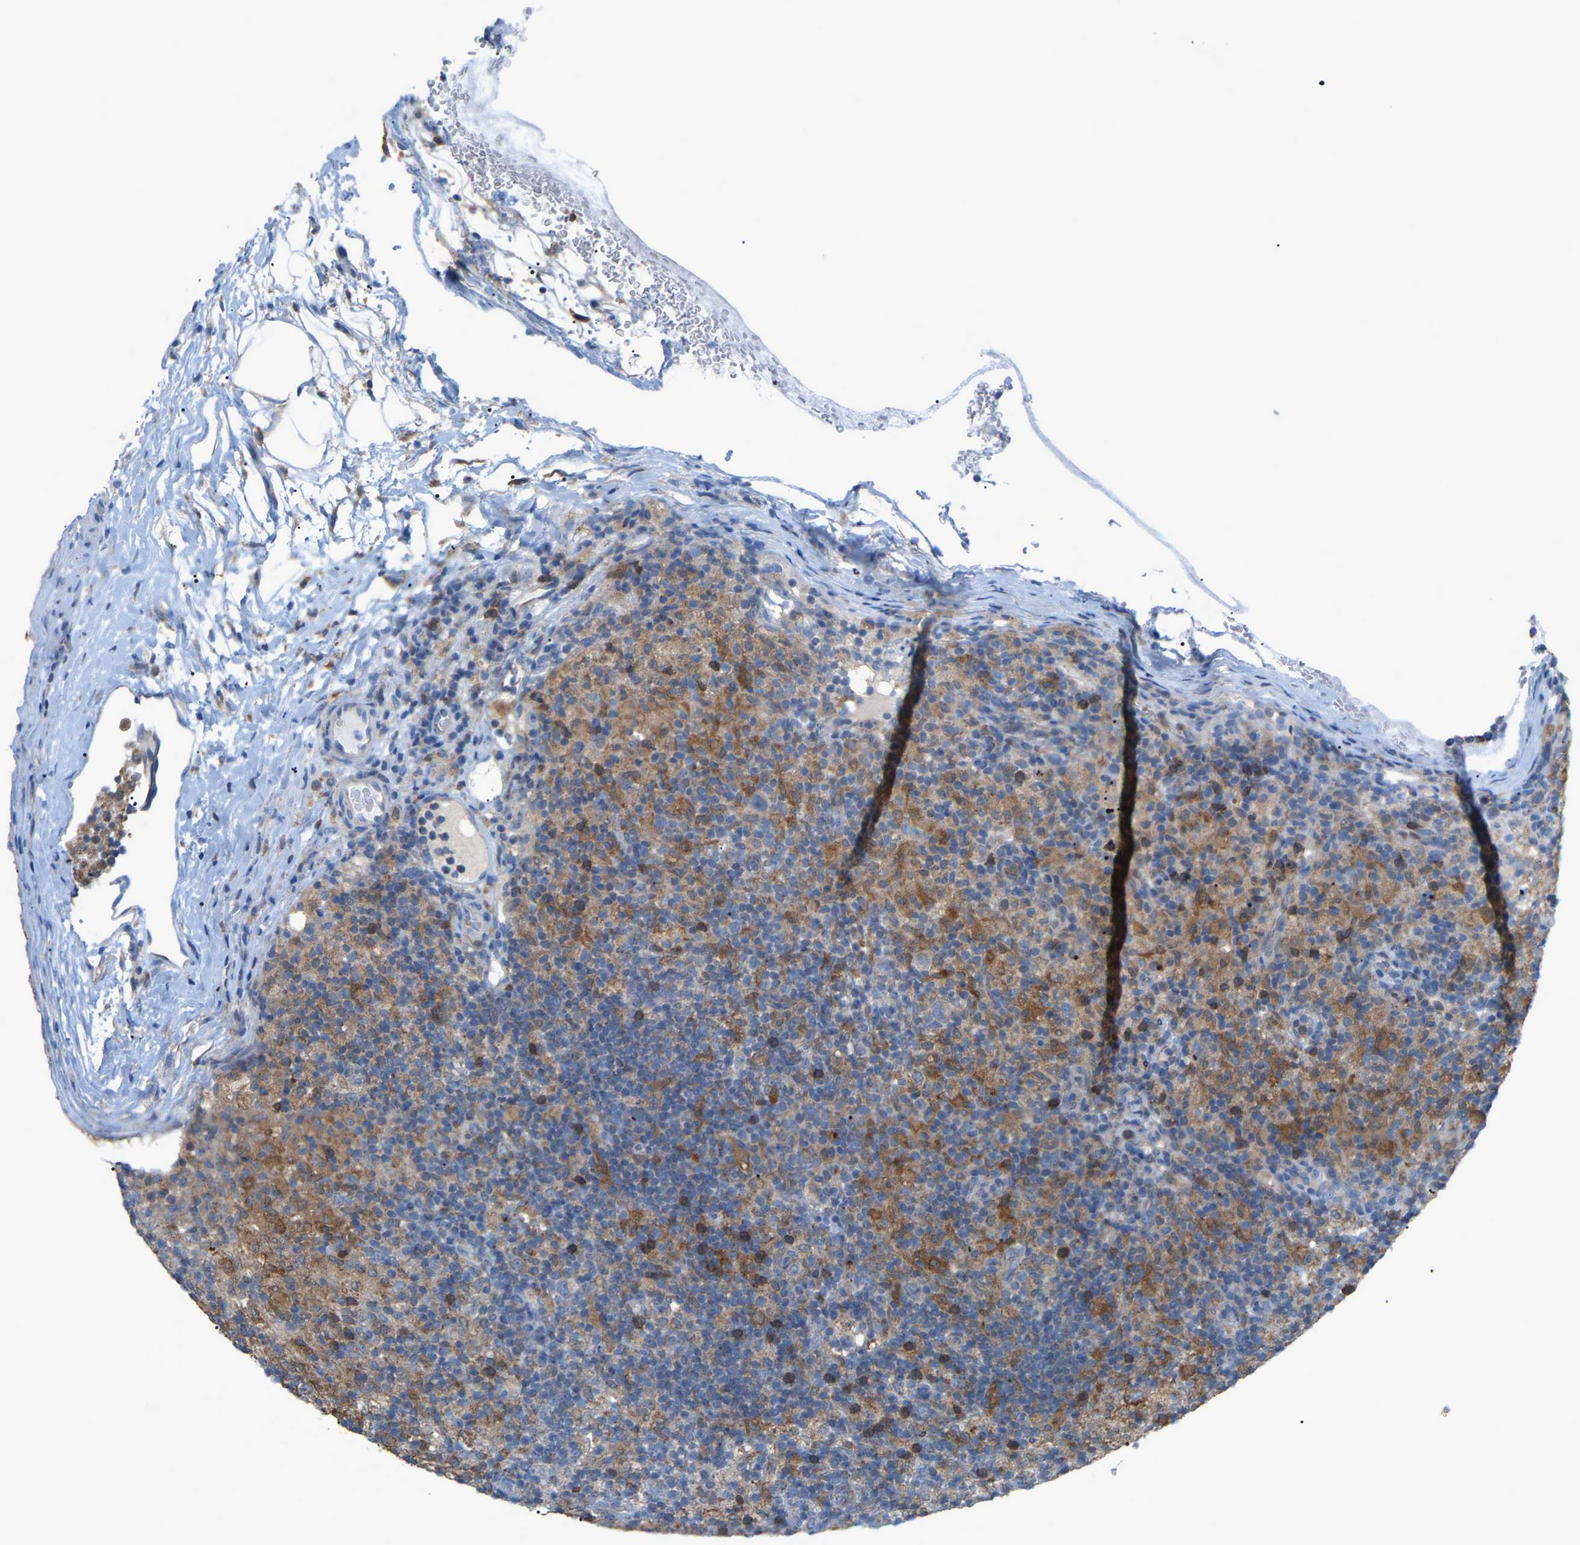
{"staining": {"intensity": "weak", "quantity": "25%-75%", "location": "cytoplasmic/membranous"}, "tissue": "lymphoma", "cell_type": "Tumor cells", "image_type": "cancer", "snomed": [{"axis": "morphology", "description": "Hodgkin's disease, NOS"}, {"axis": "topography", "description": "Lymph node"}], "caption": "Approximately 25%-75% of tumor cells in Hodgkin's disease reveal weak cytoplasmic/membranous protein expression as visualized by brown immunohistochemical staining.", "gene": "CROT", "patient": {"sex": "male", "age": 70}}